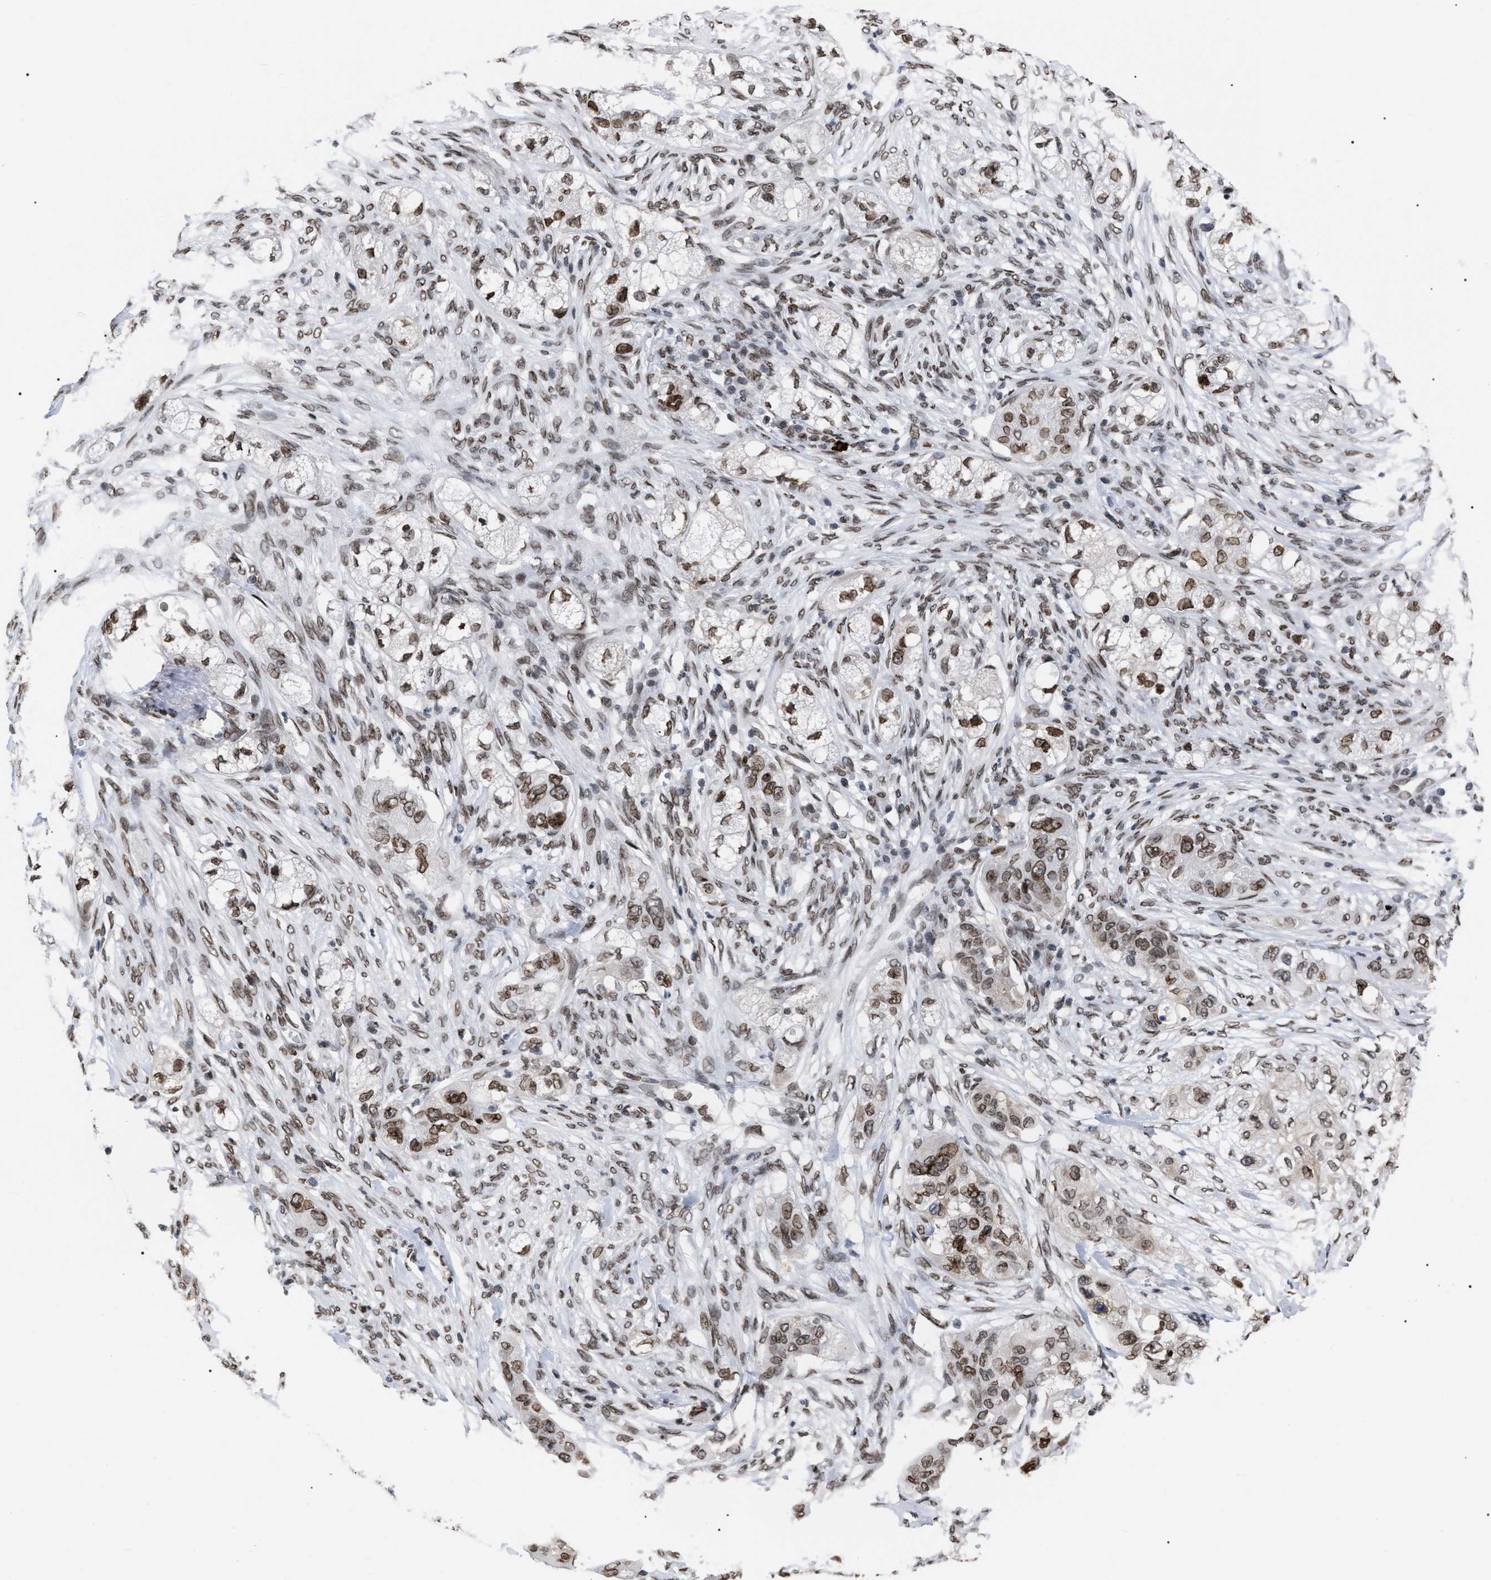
{"staining": {"intensity": "moderate", "quantity": ">75%", "location": "nuclear"}, "tissue": "pancreatic cancer", "cell_type": "Tumor cells", "image_type": "cancer", "snomed": [{"axis": "morphology", "description": "Adenocarcinoma, NOS"}, {"axis": "topography", "description": "Pancreas"}], "caption": "A medium amount of moderate nuclear positivity is identified in about >75% of tumor cells in pancreatic adenocarcinoma tissue.", "gene": "TPR", "patient": {"sex": "female", "age": 78}}